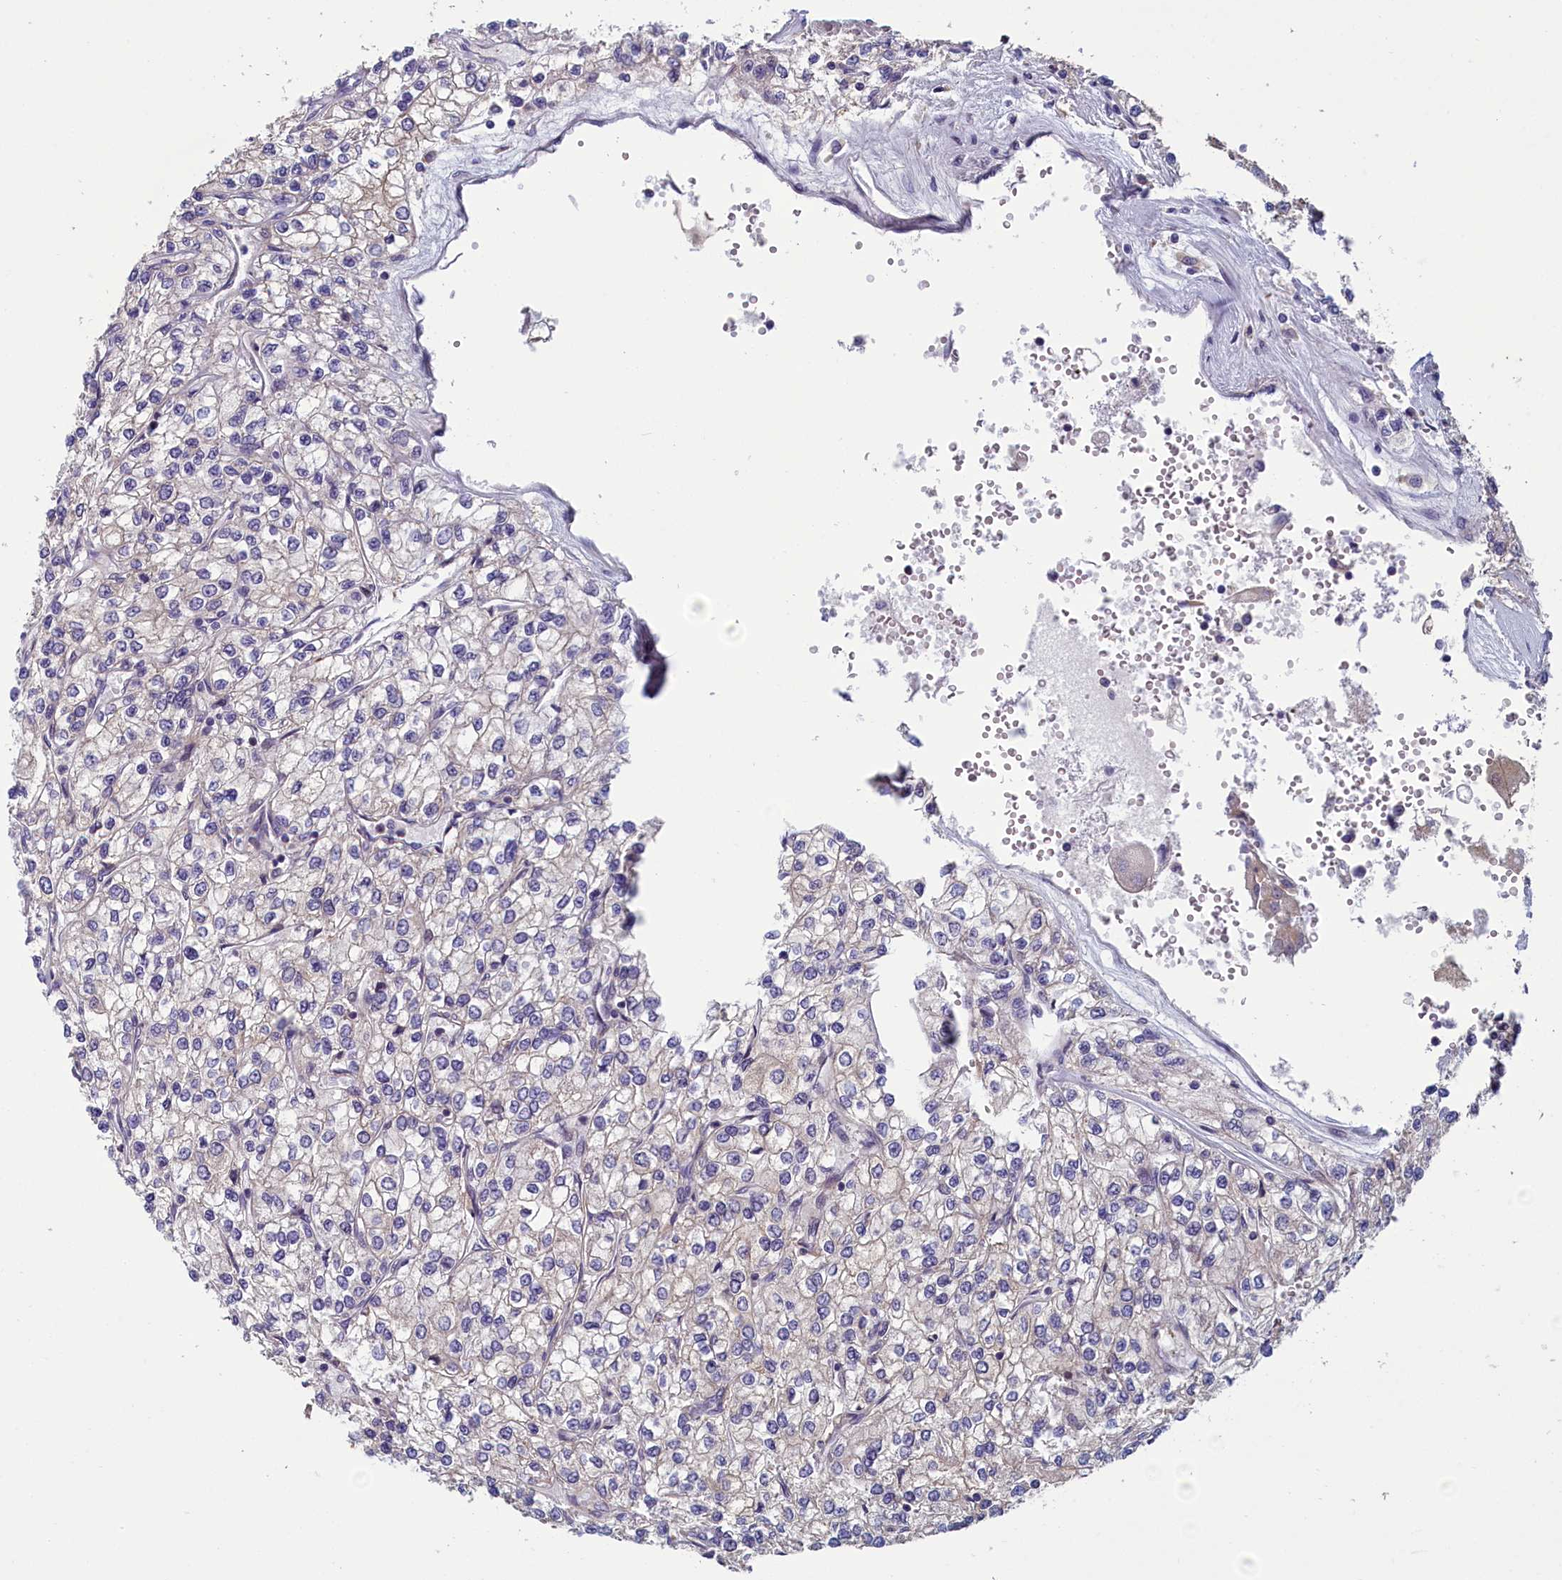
{"staining": {"intensity": "negative", "quantity": "none", "location": "none"}, "tissue": "renal cancer", "cell_type": "Tumor cells", "image_type": "cancer", "snomed": [{"axis": "morphology", "description": "Adenocarcinoma, NOS"}, {"axis": "topography", "description": "Kidney"}], "caption": "The micrograph demonstrates no staining of tumor cells in renal adenocarcinoma.", "gene": "ANKRD39", "patient": {"sex": "male", "age": 80}}